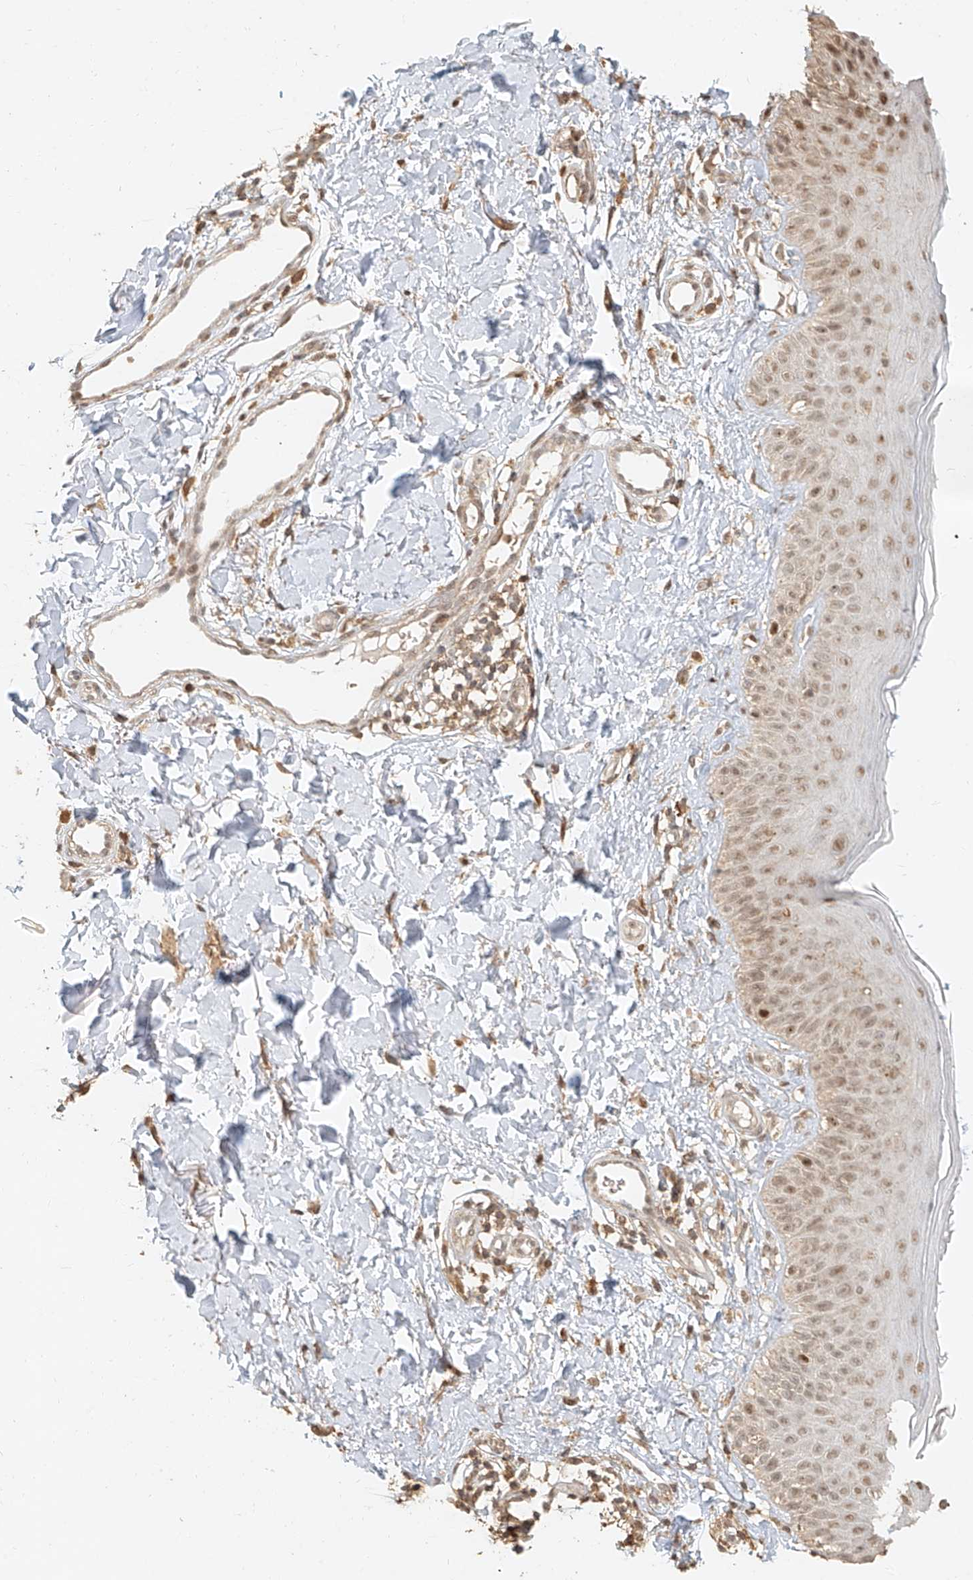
{"staining": {"intensity": "moderate", "quantity": ">75%", "location": "cytoplasmic/membranous"}, "tissue": "skin", "cell_type": "Fibroblasts", "image_type": "normal", "snomed": [{"axis": "morphology", "description": "Normal tissue, NOS"}, {"axis": "topography", "description": "Skin"}], "caption": "An IHC micrograph of benign tissue is shown. Protein staining in brown shows moderate cytoplasmic/membranous positivity in skin within fibroblasts. (DAB IHC with brightfield microscopy, high magnification).", "gene": "CXorf58", "patient": {"sex": "male", "age": 52}}